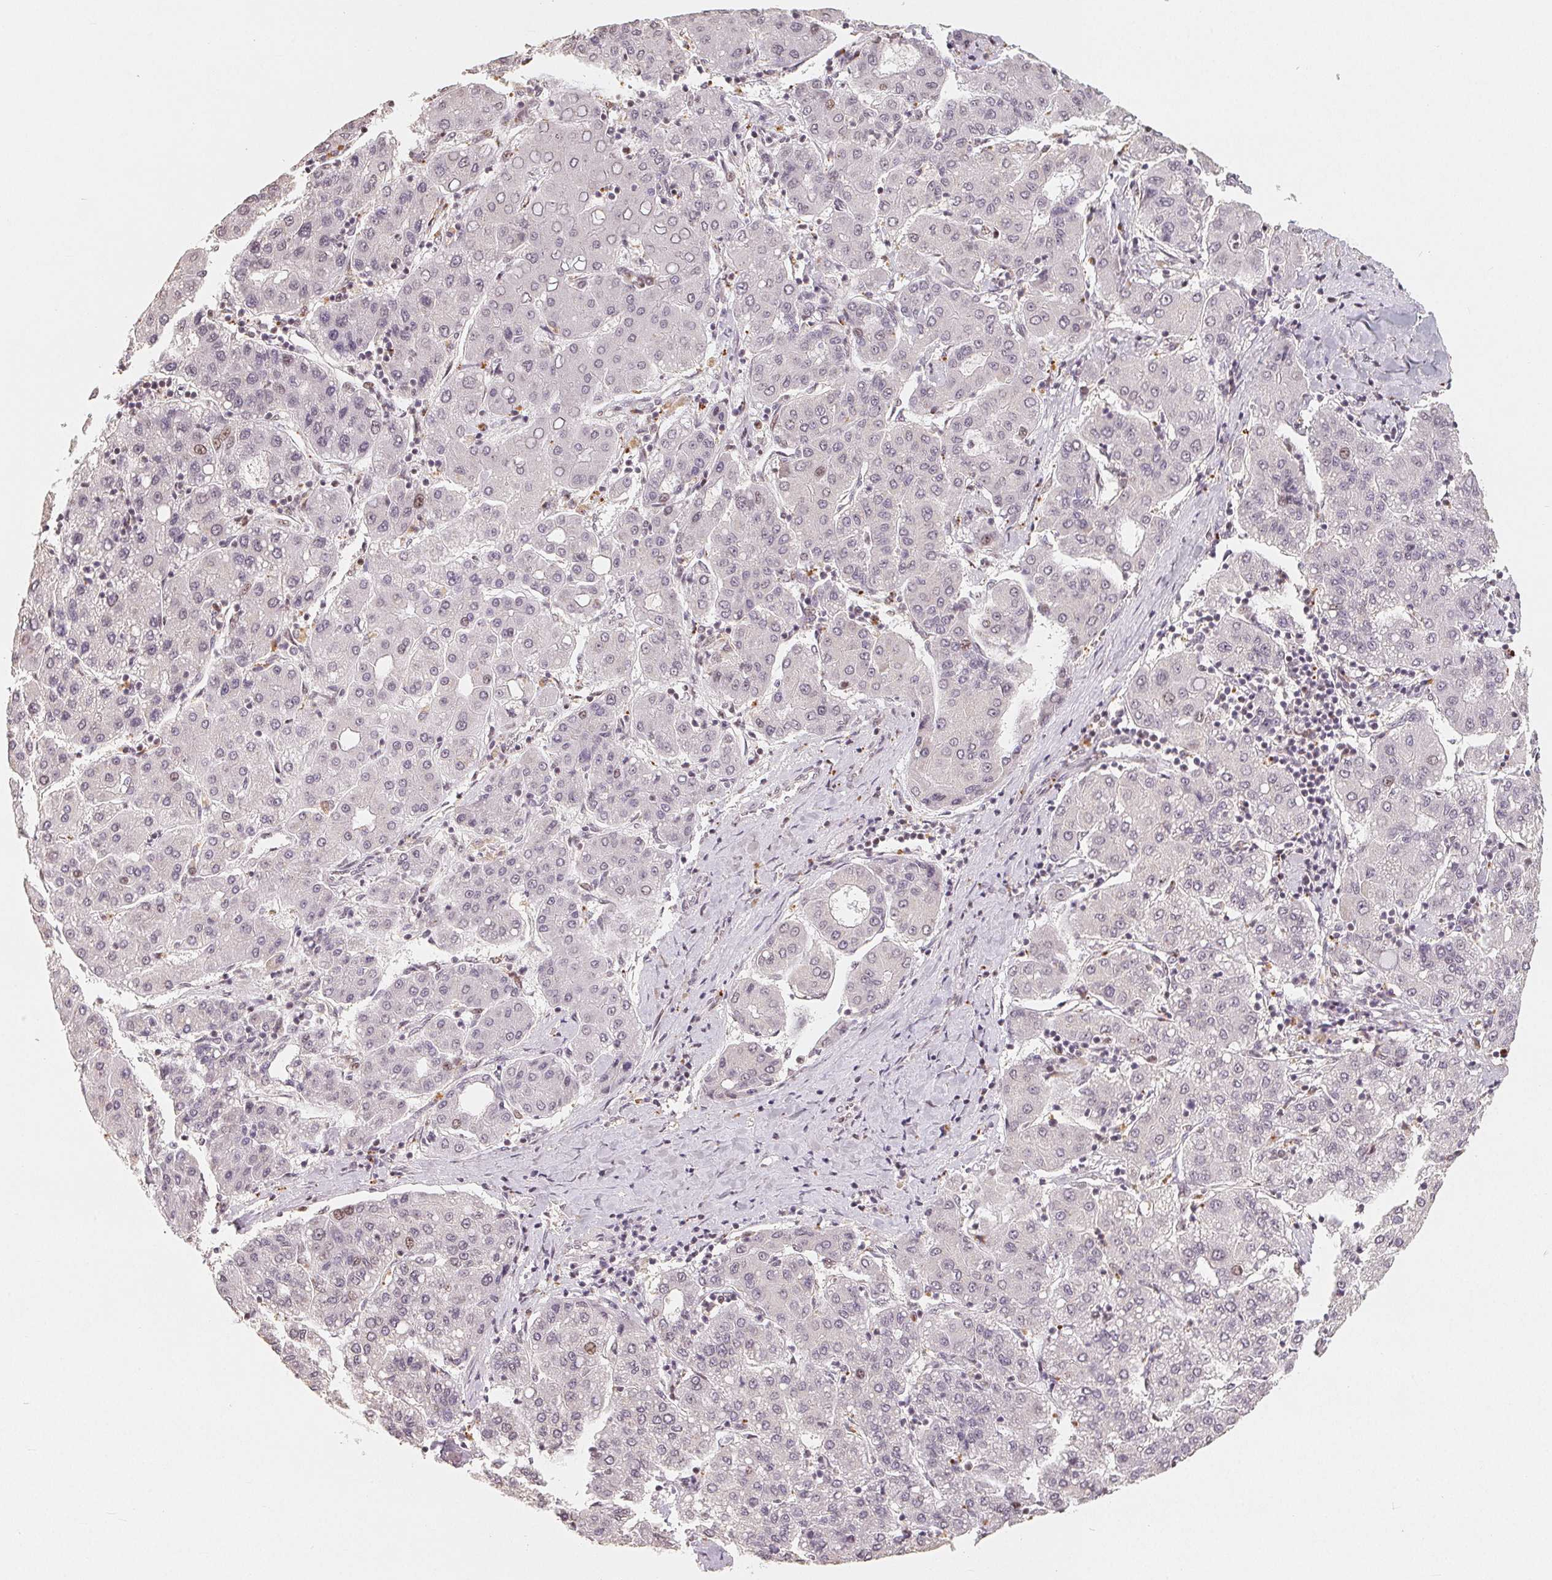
{"staining": {"intensity": "negative", "quantity": "none", "location": "none"}, "tissue": "liver cancer", "cell_type": "Tumor cells", "image_type": "cancer", "snomed": [{"axis": "morphology", "description": "Carcinoma, Hepatocellular, NOS"}, {"axis": "topography", "description": "Liver"}], "caption": "The image demonstrates no significant staining in tumor cells of liver cancer (hepatocellular carcinoma).", "gene": "CCDC138", "patient": {"sex": "male", "age": 65}}